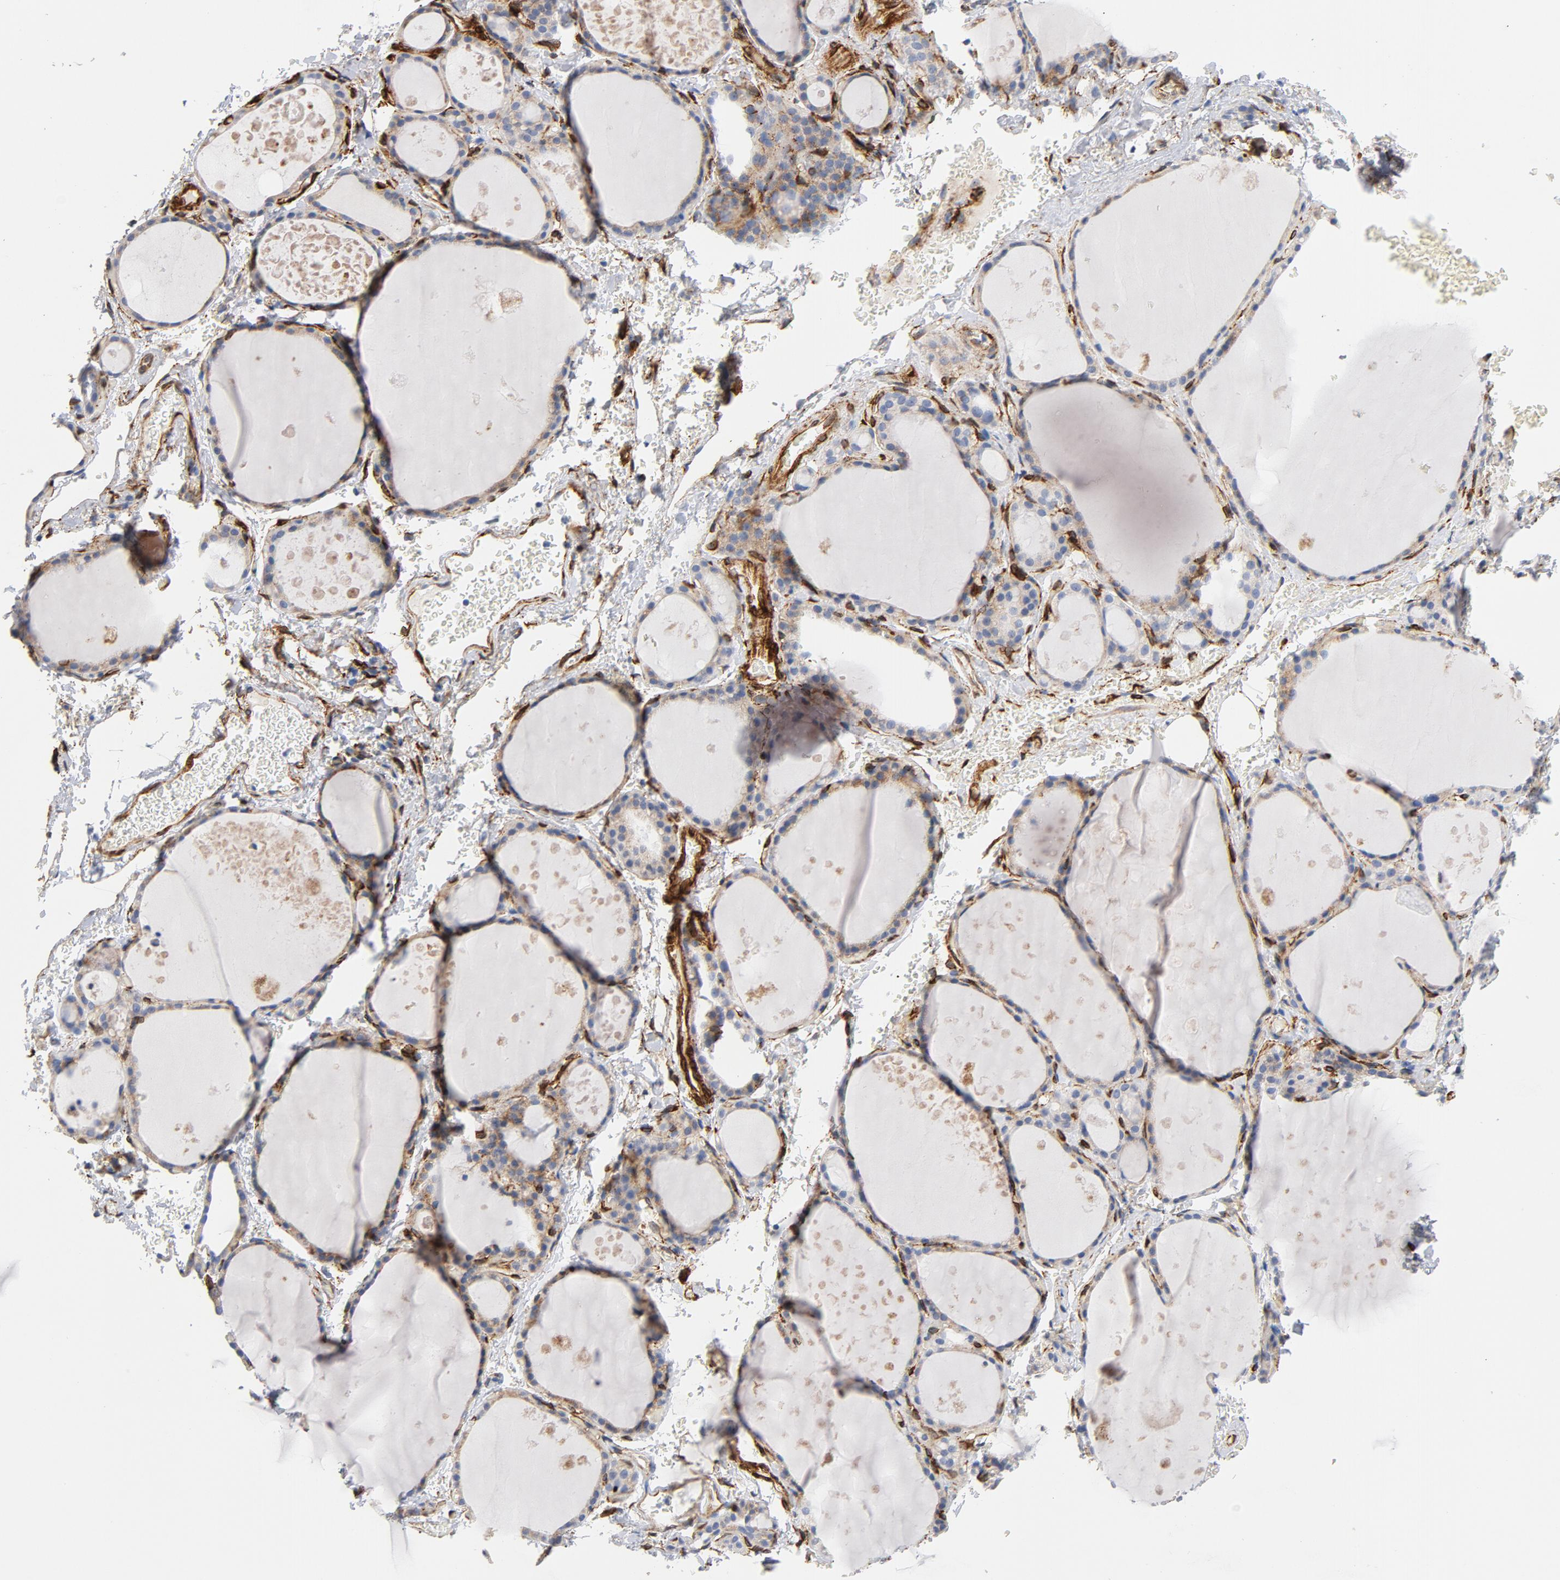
{"staining": {"intensity": "negative", "quantity": "none", "location": "none"}, "tissue": "thyroid gland", "cell_type": "Glandular cells", "image_type": "normal", "snomed": [{"axis": "morphology", "description": "Normal tissue, NOS"}, {"axis": "topography", "description": "Thyroid gland"}], "caption": "Glandular cells show no significant staining in benign thyroid gland.", "gene": "SERPINH1", "patient": {"sex": "male", "age": 61}}